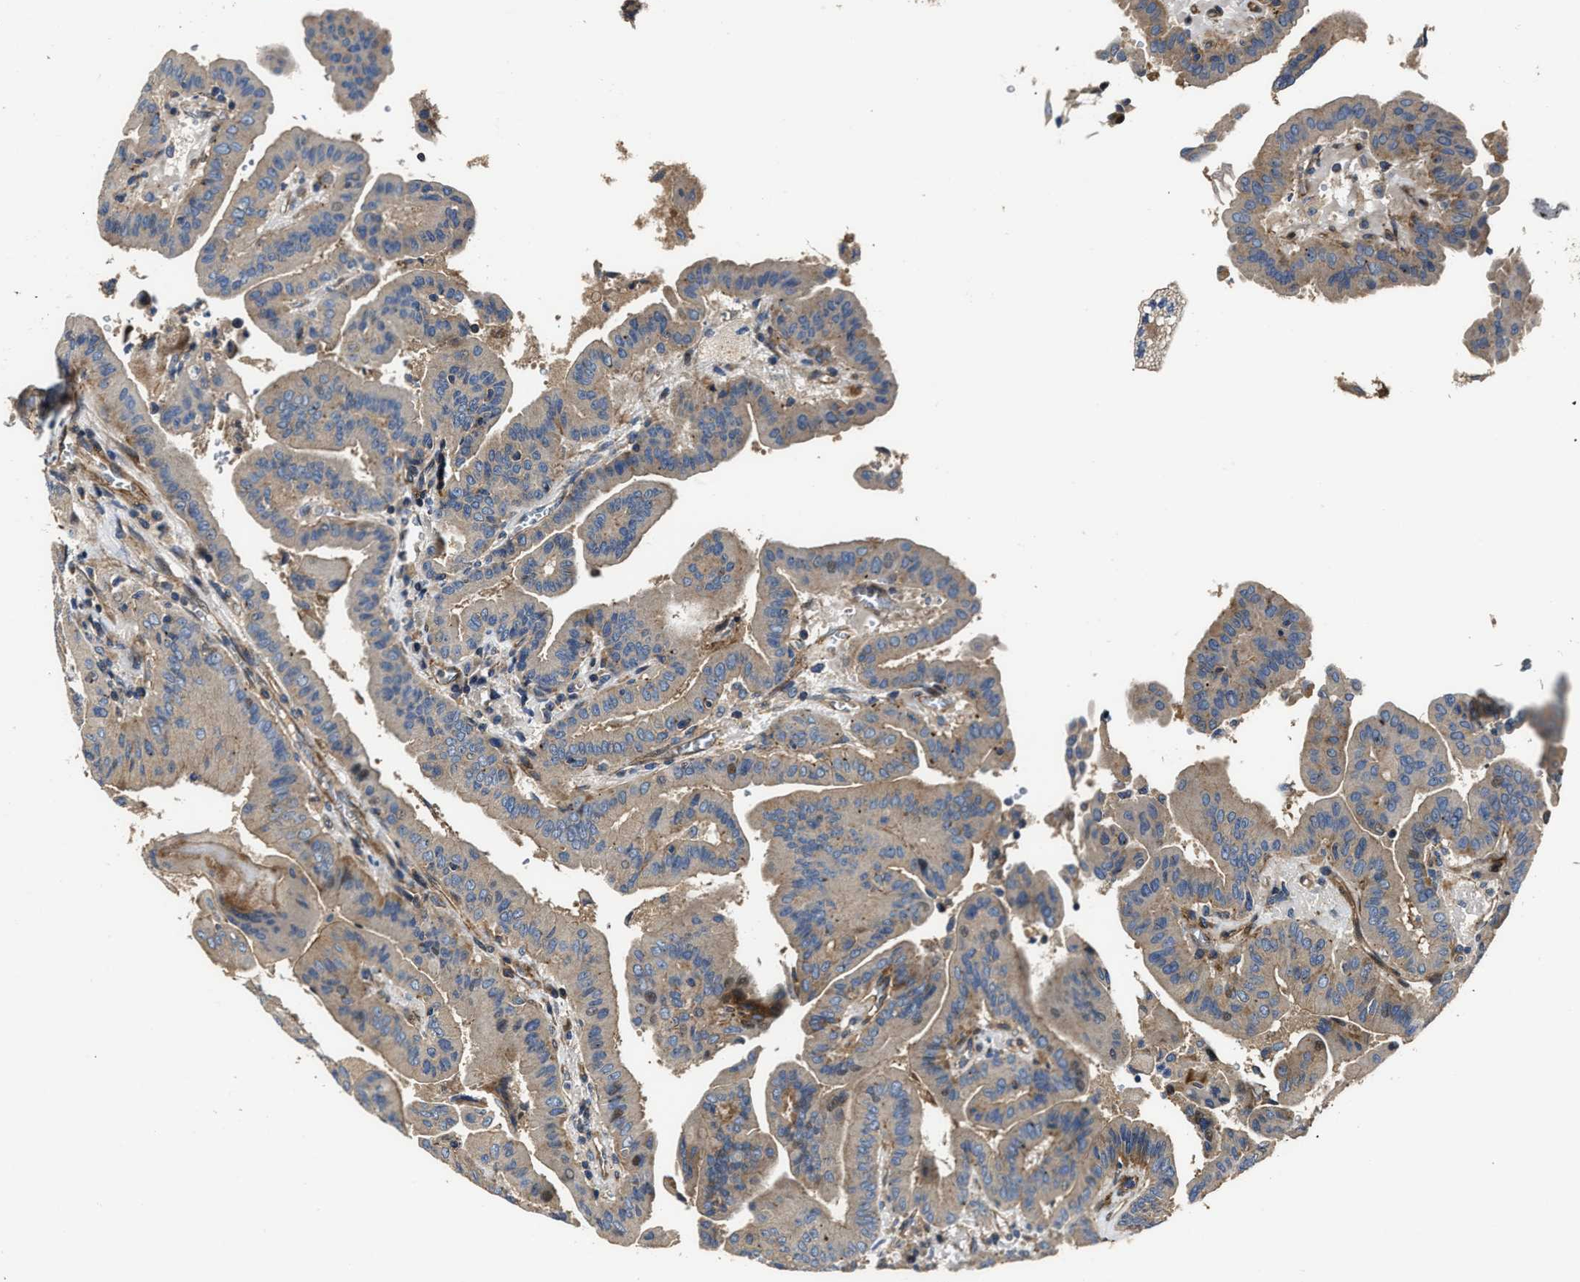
{"staining": {"intensity": "weak", "quantity": ">75%", "location": "cytoplasmic/membranous"}, "tissue": "thyroid cancer", "cell_type": "Tumor cells", "image_type": "cancer", "snomed": [{"axis": "morphology", "description": "Papillary adenocarcinoma, NOS"}, {"axis": "topography", "description": "Thyroid gland"}], "caption": "This image exhibits immunohistochemistry staining of human thyroid papillary adenocarcinoma, with low weak cytoplasmic/membranous expression in about >75% of tumor cells.", "gene": "PTAR1", "patient": {"sex": "male", "age": 33}}